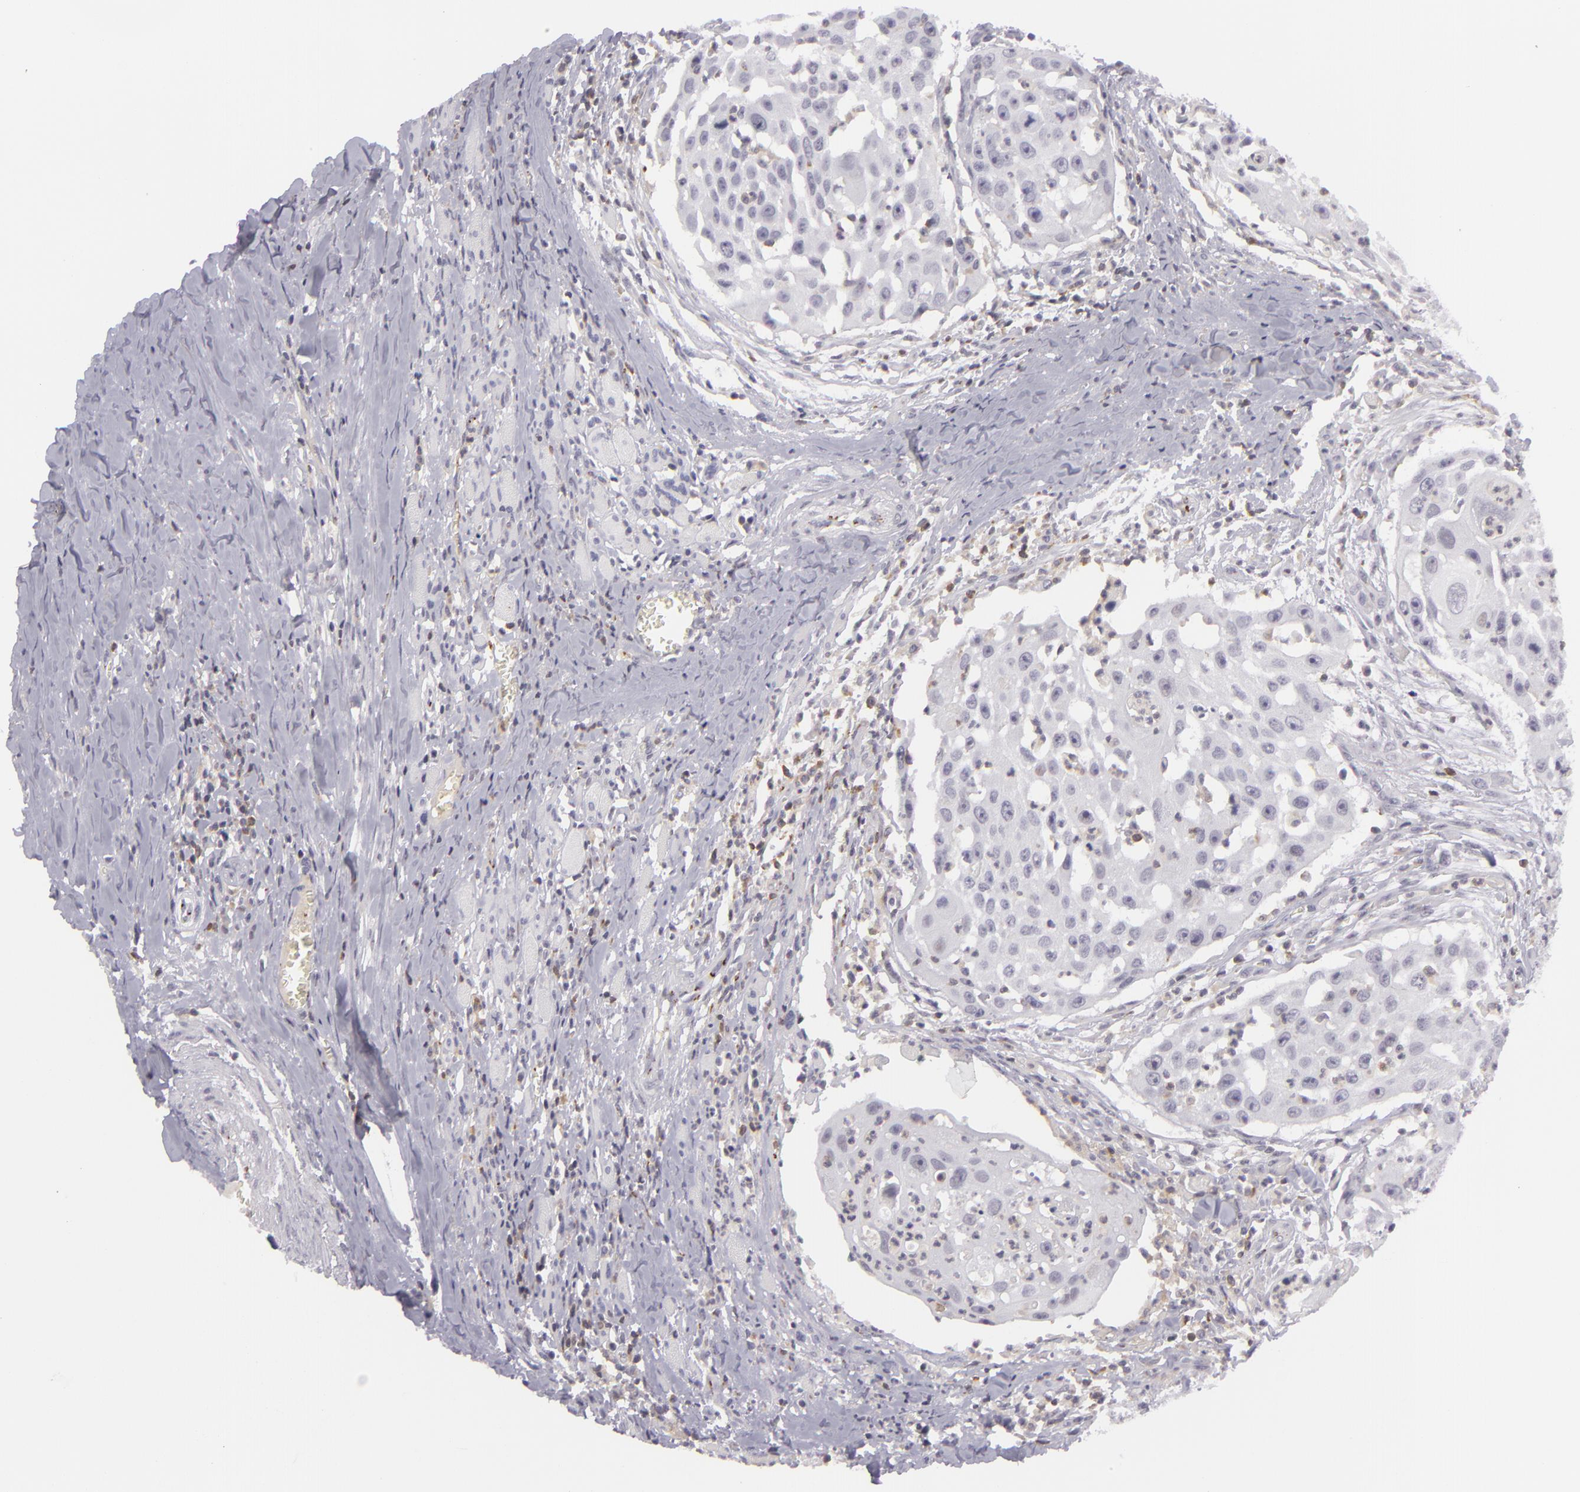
{"staining": {"intensity": "negative", "quantity": "none", "location": "none"}, "tissue": "head and neck cancer", "cell_type": "Tumor cells", "image_type": "cancer", "snomed": [{"axis": "morphology", "description": "Squamous cell carcinoma, NOS"}, {"axis": "topography", "description": "Head-Neck"}], "caption": "Immunohistochemistry (IHC) histopathology image of neoplastic tissue: head and neck cancer stained with DAB shows no significant protein expression in tumor cells. (DAB immunohistochemistry (IHC) with hematoxylin counter stain).", "gene": "KCNAB2", "patient": {"sex": "male", "age": 64}}